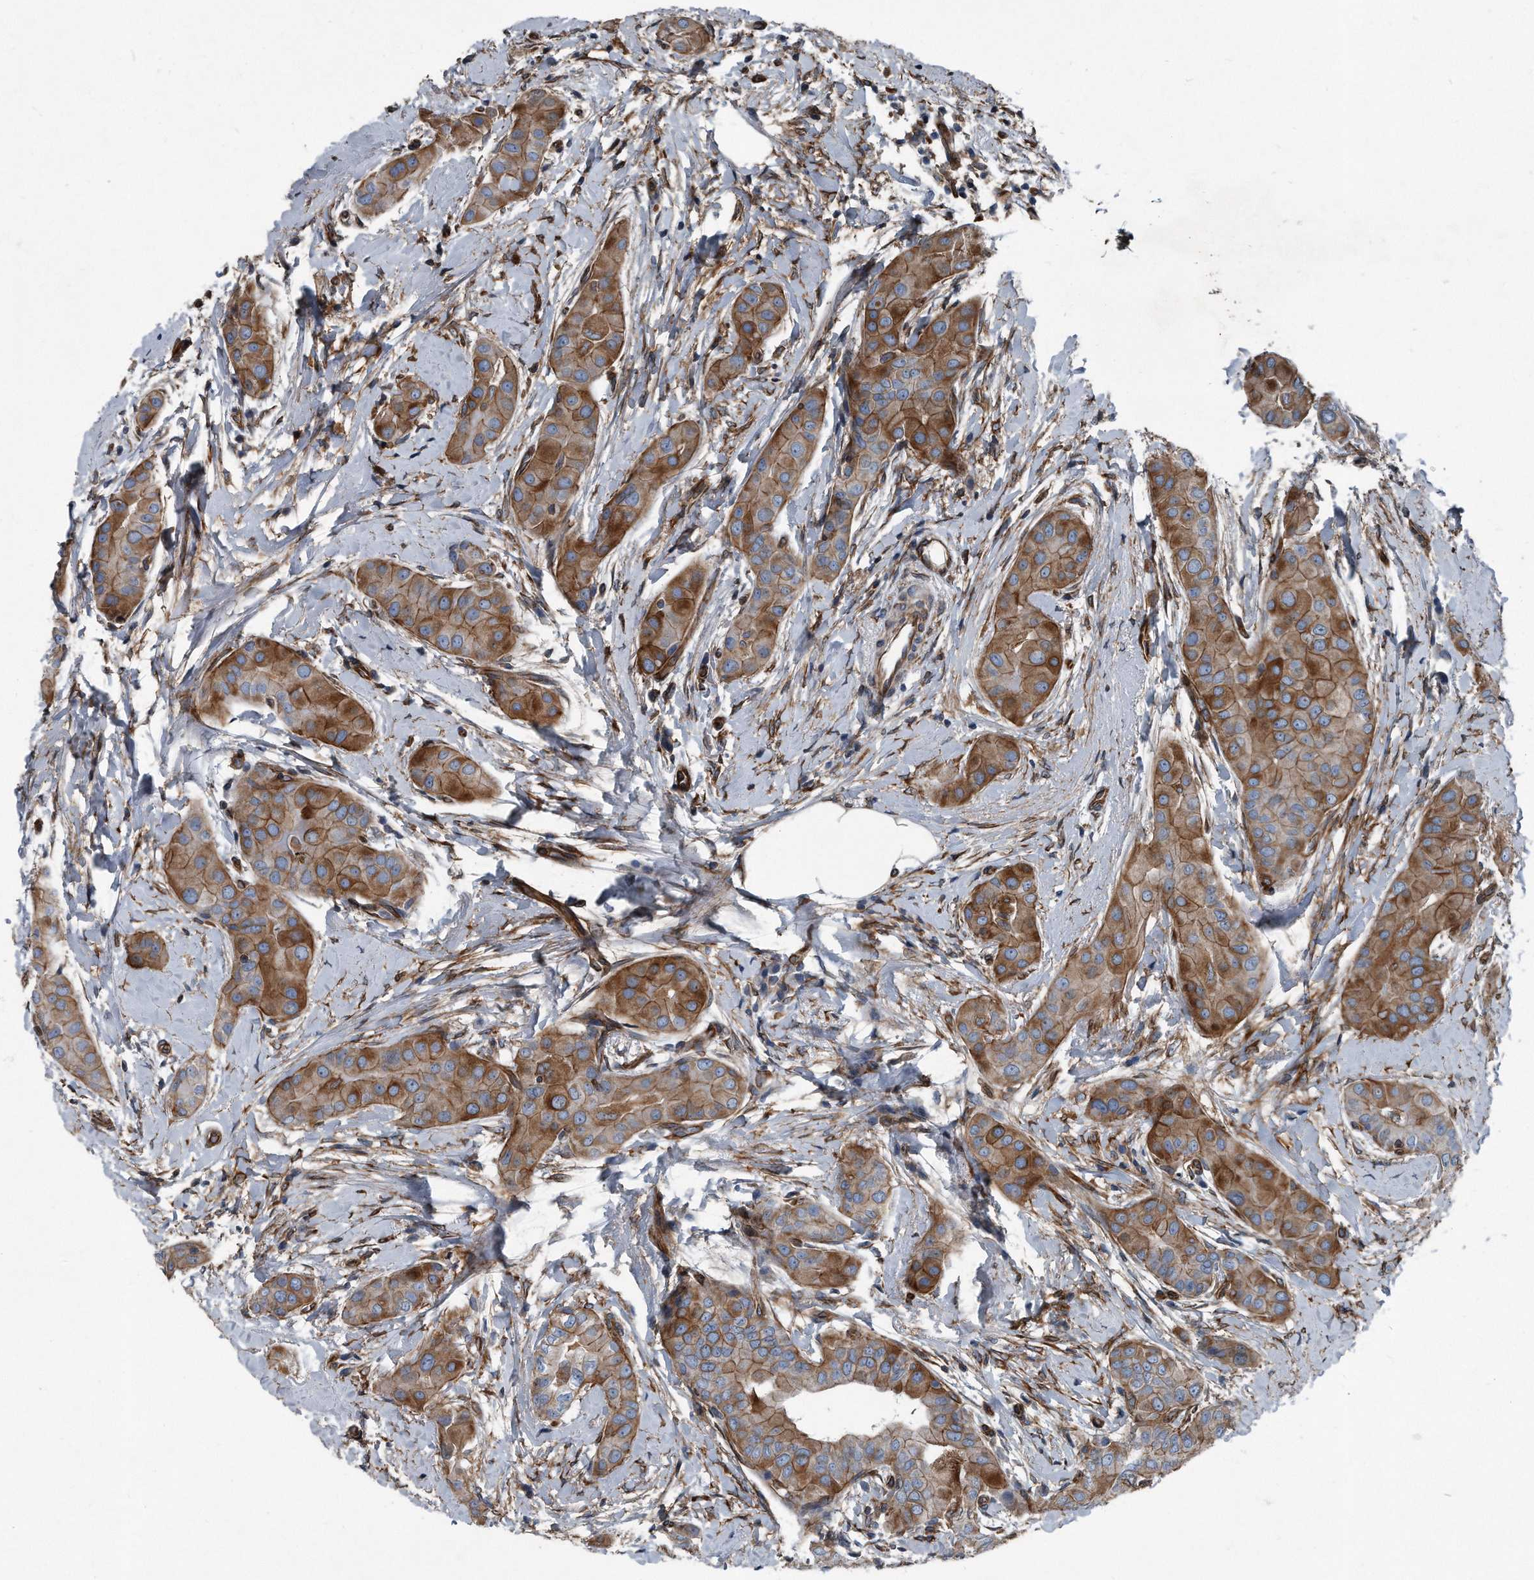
{"staining": {"intensity": "moderate", "quantity": ">75%", "location": "cytoplasmic/membranous"}, "tissue": "thyroid cancer", "cell_type": "Tumor cells", "image_type": "cancer", "snomed": [{"axis": "morphology", "description": "Papillary adenocarcinoma, NOS"}, {"axis": "topography", "description": "Thyroid gland"}], "caption": "Immunohistochemical staining of human thyroid papillary adenocarcinoma shows medium levels of moderate cytoplasmic/membranous protein positivity in approximately >75% of tumor cells.", "gene": "PLEC", "patient": {"sex": "male", "age": 33}}